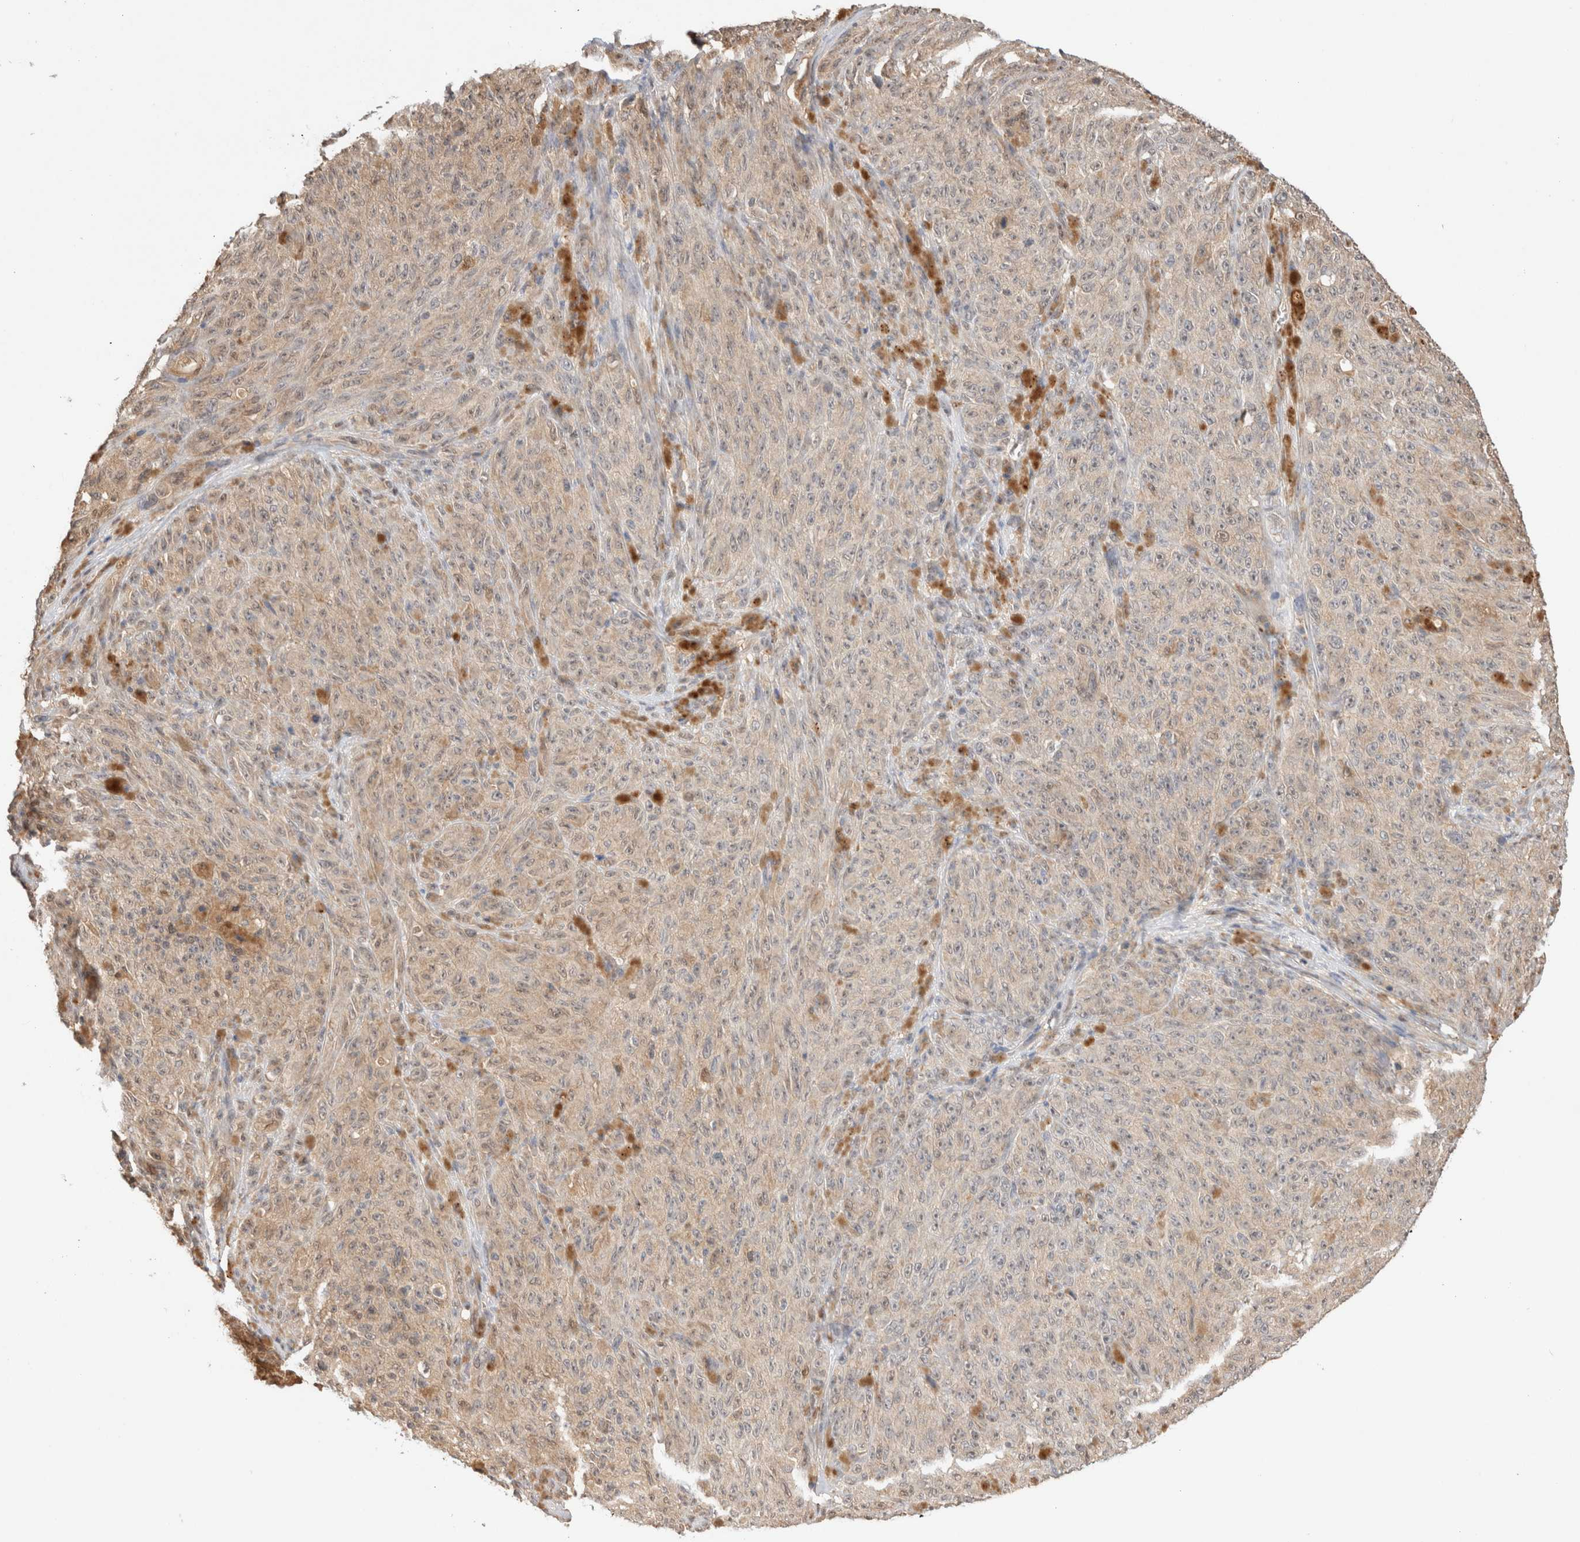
{"staining": {"intensity": "weak", "quantity": "<25%", "location": "cytoplasmic/membranous"}, "tissue": "melanoma", "cell_type": "Tumor cells", "image_type": "cancer", "snomed": [{"axis": "morphology", "description": "Malignant melanoma, NOS"}, {"axis": "topography", "description": "Skin"}], "caption": "Immunohistochemical staining of human malignant melanoma demonstrates no significant positivity in tumor cells.", "gene": "CA13", "patient": {"sex": "female", "age": 82}}